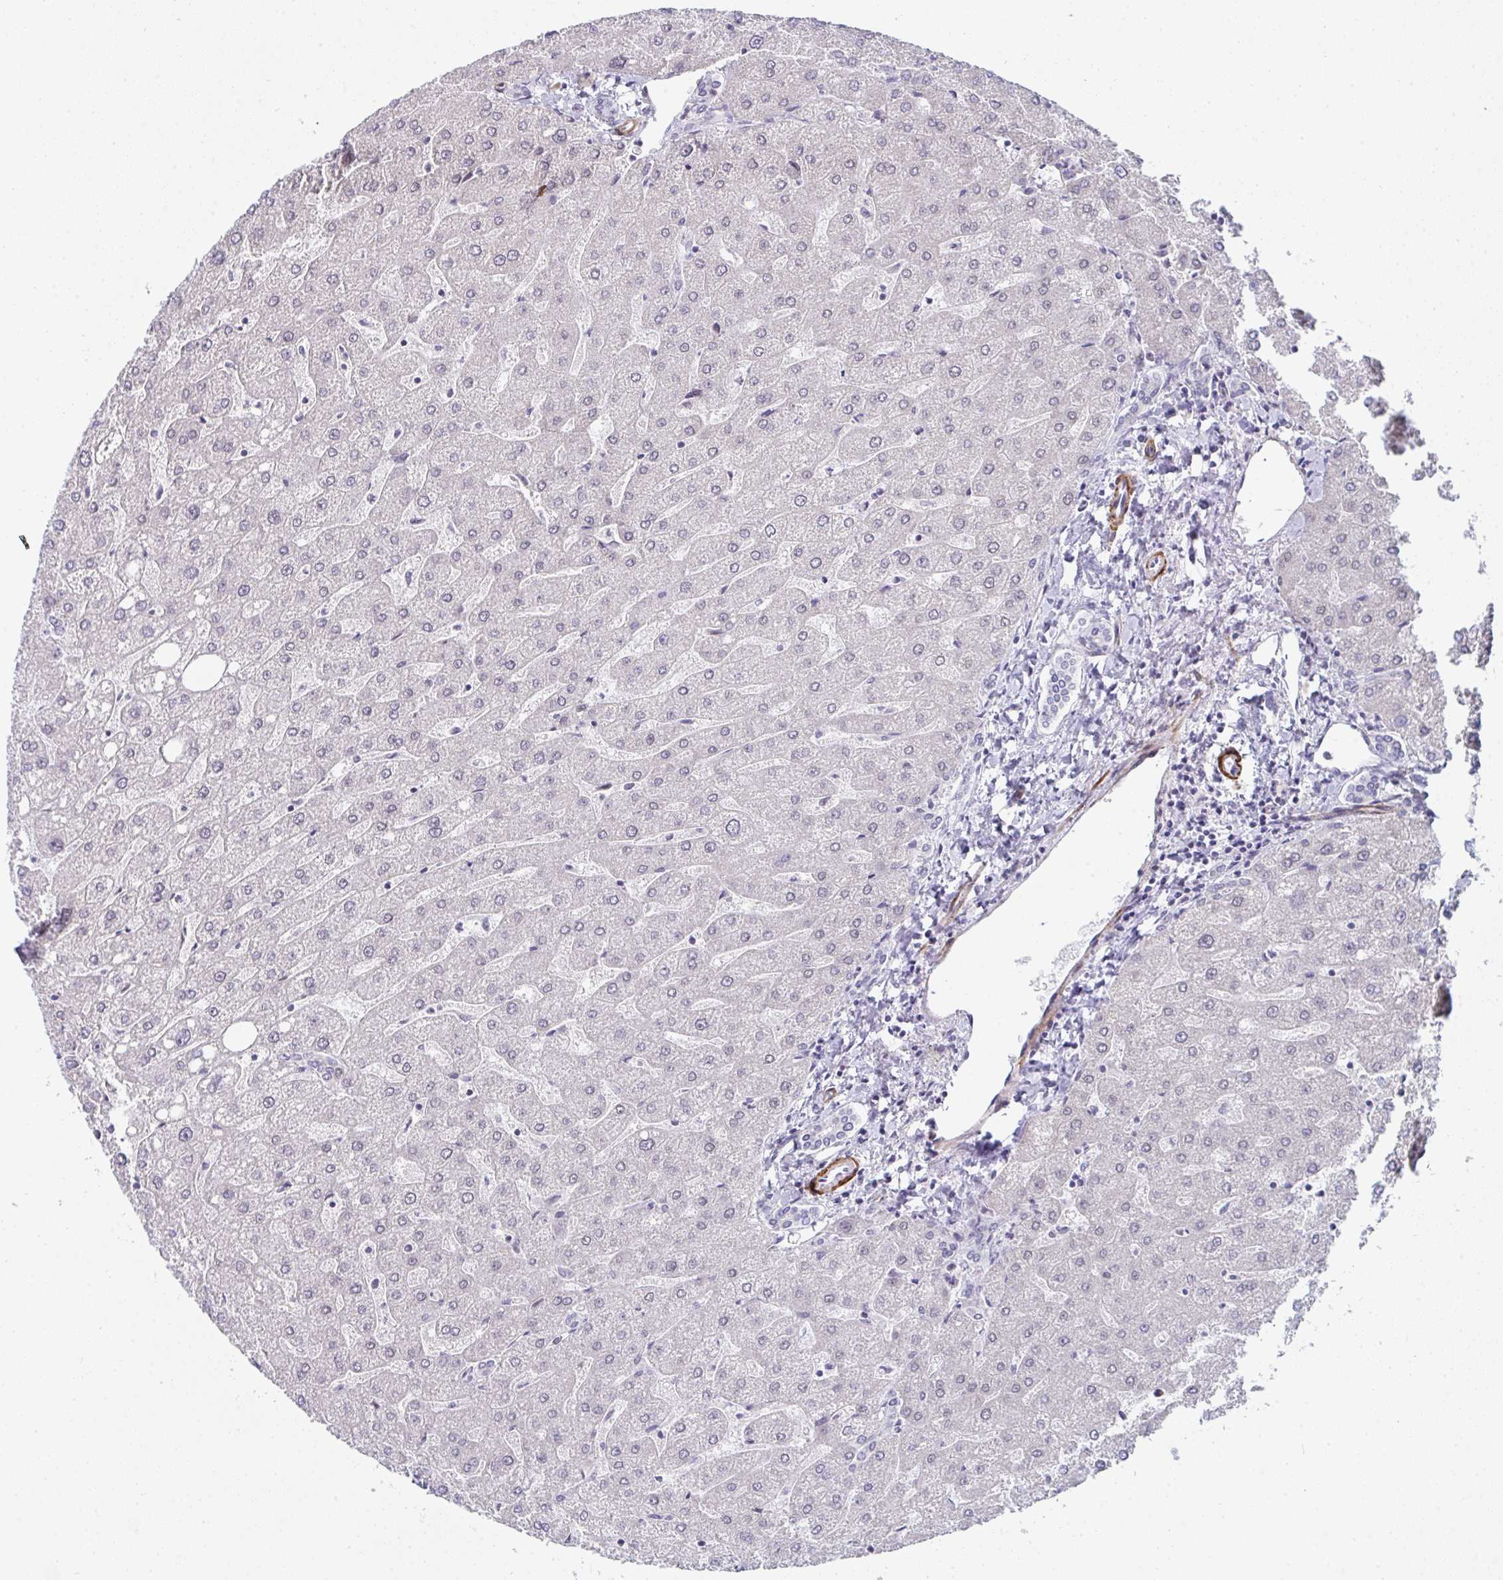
{"staining": {"intensity": "negative", "quantity": "none", "location": "none"}, "tissue": "liver", "cell_type": "Cholangiocytes", "image_type": "normal", "snomed": [{"axis": "morphology", "description": "Normal tissue, NOS"}, {"axis": "topography", "description": "Liver"}], "caption": "This histopathology image is of benign liver stained with immunohistochemistry (IHC) to label a protein in brown with the nuclei are counter-stained blue. There is no staining in cholangiocytes. (DAB (3,3'-diaminobenzidine) immunohistochemistry (IHC), high magnification).", "gene": "GINS2", "patient": {"sex": "male", "age": 67}}